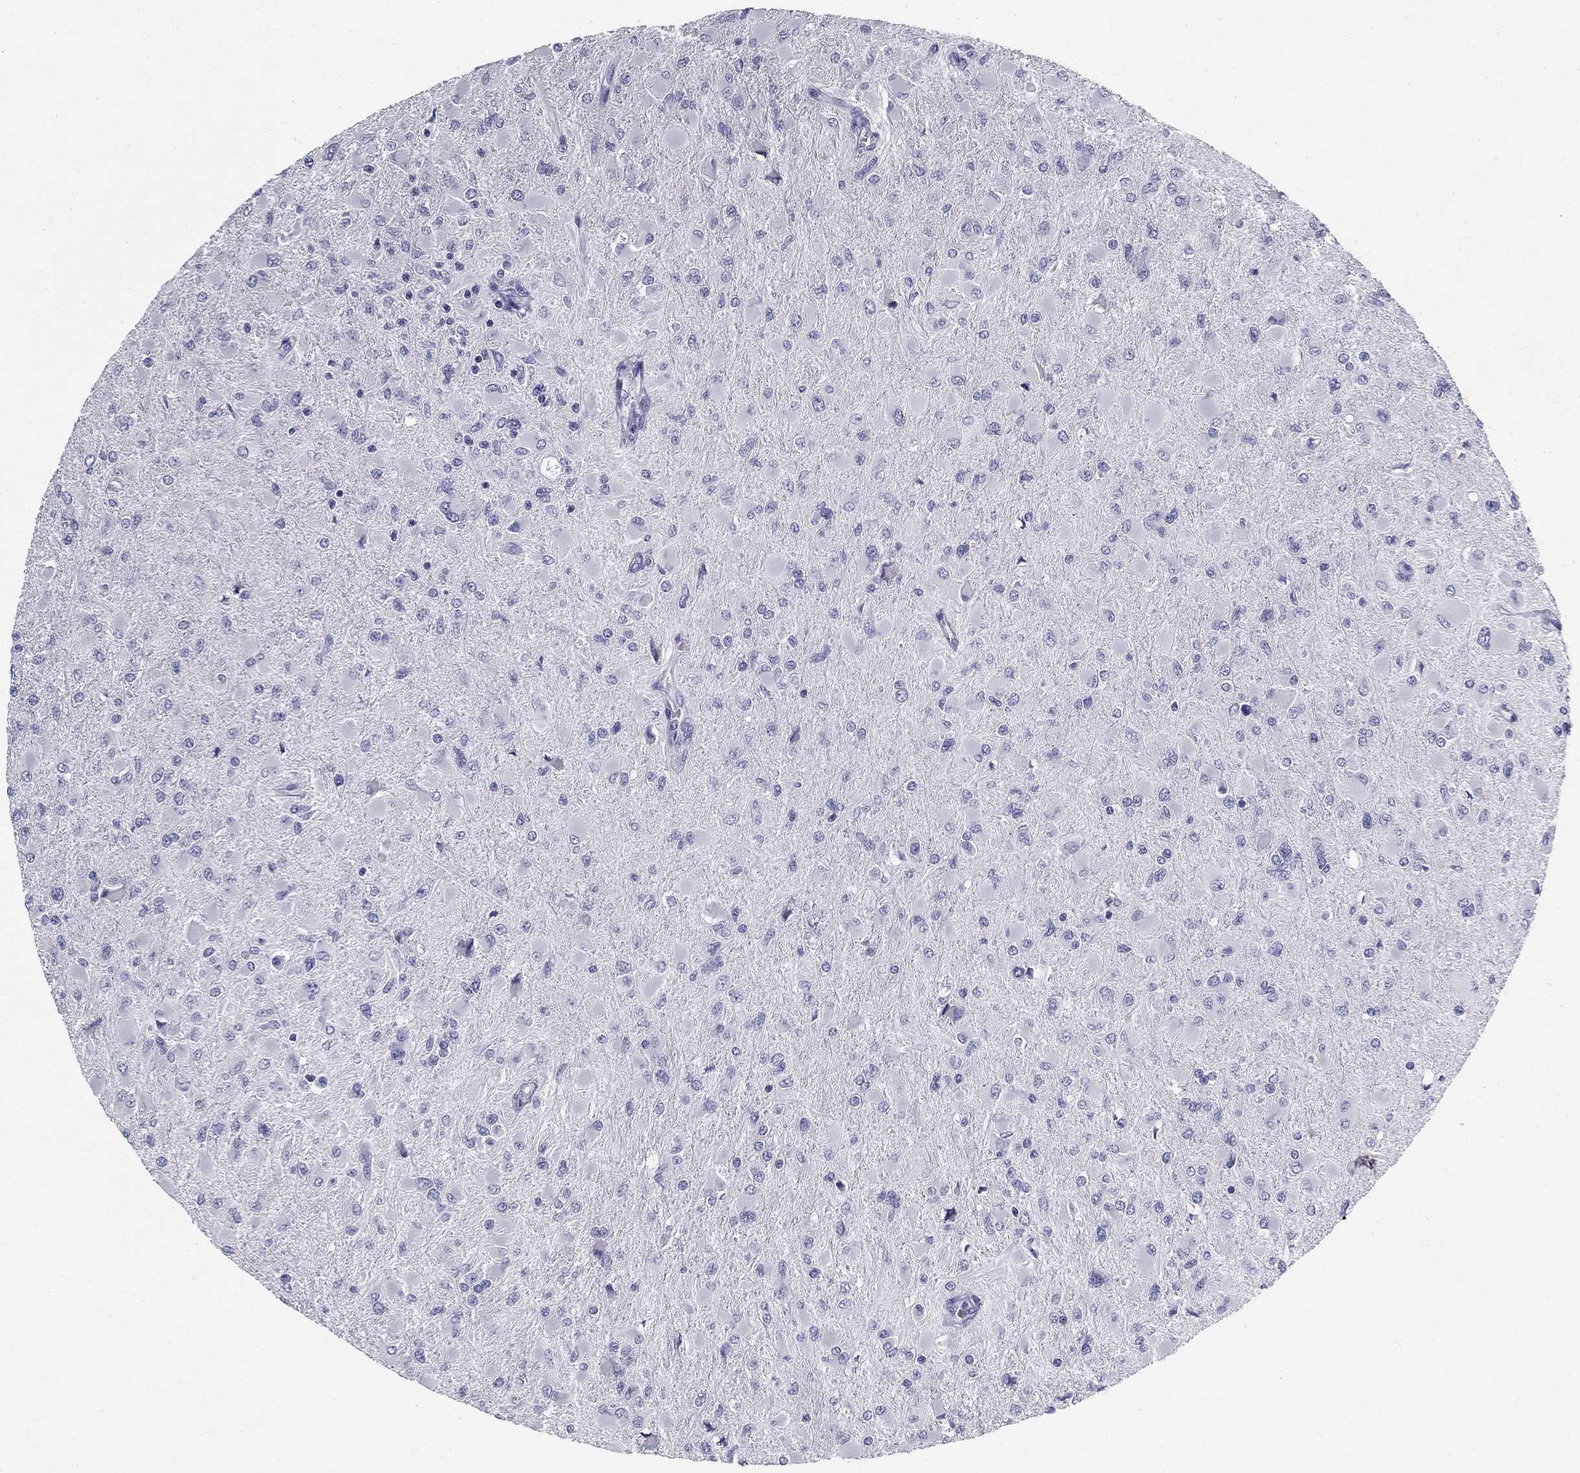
{"staining": {"intensity": "negative", "quantity": "none", "location": "none"}, "tissue": "glioma", "cell_type": "Tumor cells", "image_type": "cancer", "snomed": [{"axis": "morphology", "description": "Glioma, malignant, High grade"}, {"axis": "topography", "description": "Cerebral cortex"}], "caption": "A high-resolution histopathology image shows IHC staining of malignant glioma (high-grade), which reveals no significant staining in tumor cells.", "gene": "TGM4", "patient": {"sex": "female", "age": 36}}